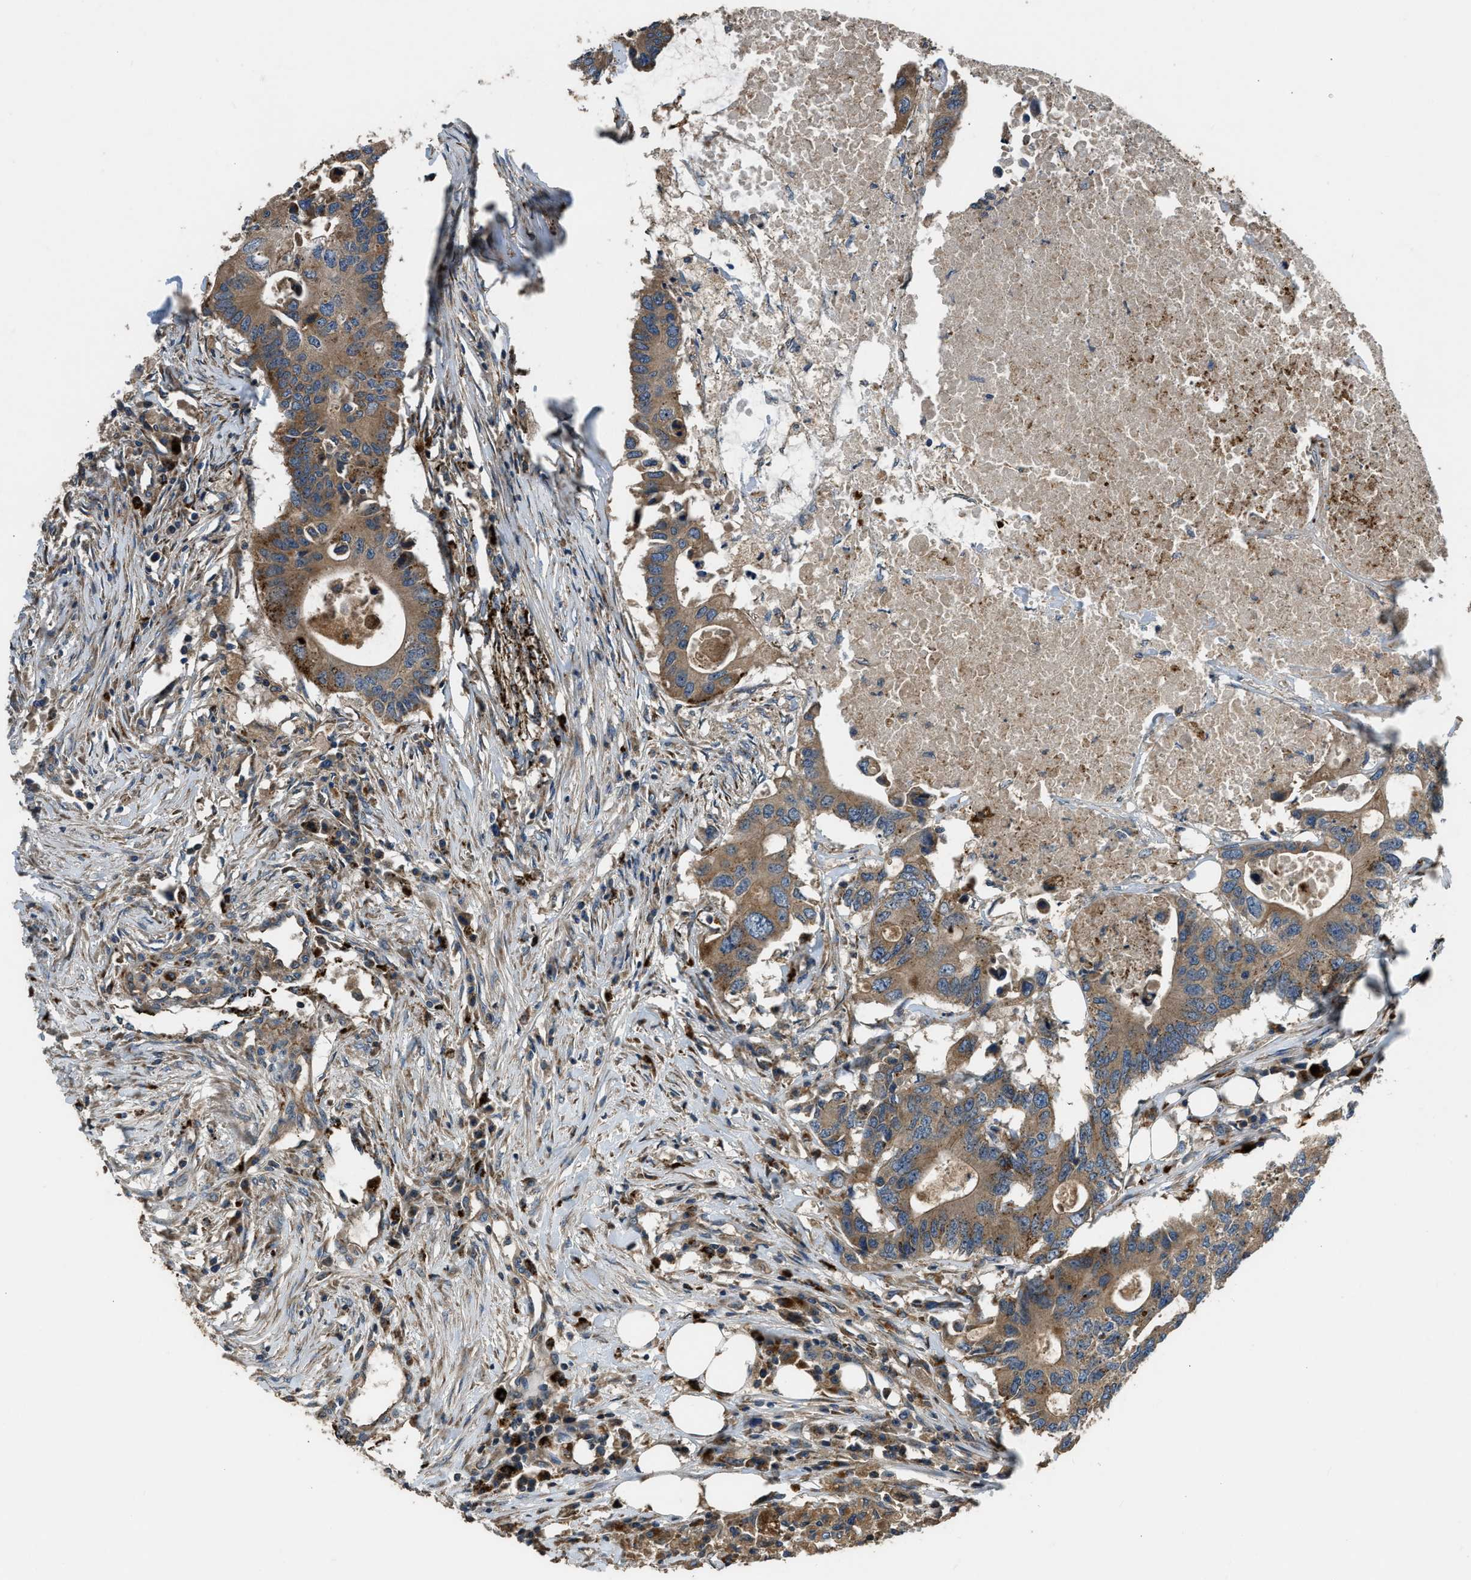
{"staining": {"intensity": "moderate", "quantity": ">75%", "location": "cytoplasmic/membranous"}, "tissue": "colorectal cancer", "cell_type": "Tumor cells", "image_type": "cancer", "snomed": [{"axis": "morphology", "description": "Adenocarcinoma, NOS"}, {"axis": "topography", "description": "Colon"}], "caption": "Immunohistochemistry photomicrograph of colorectal cancer (adenocarcinoma) stained for a protein (brown), which exhibits medium levels of moderate cytoplasmic/membranous staining in approximately >75% of tumor cells.", "gene": "GGH", "patient": {"sex": "male", "age": 71}}